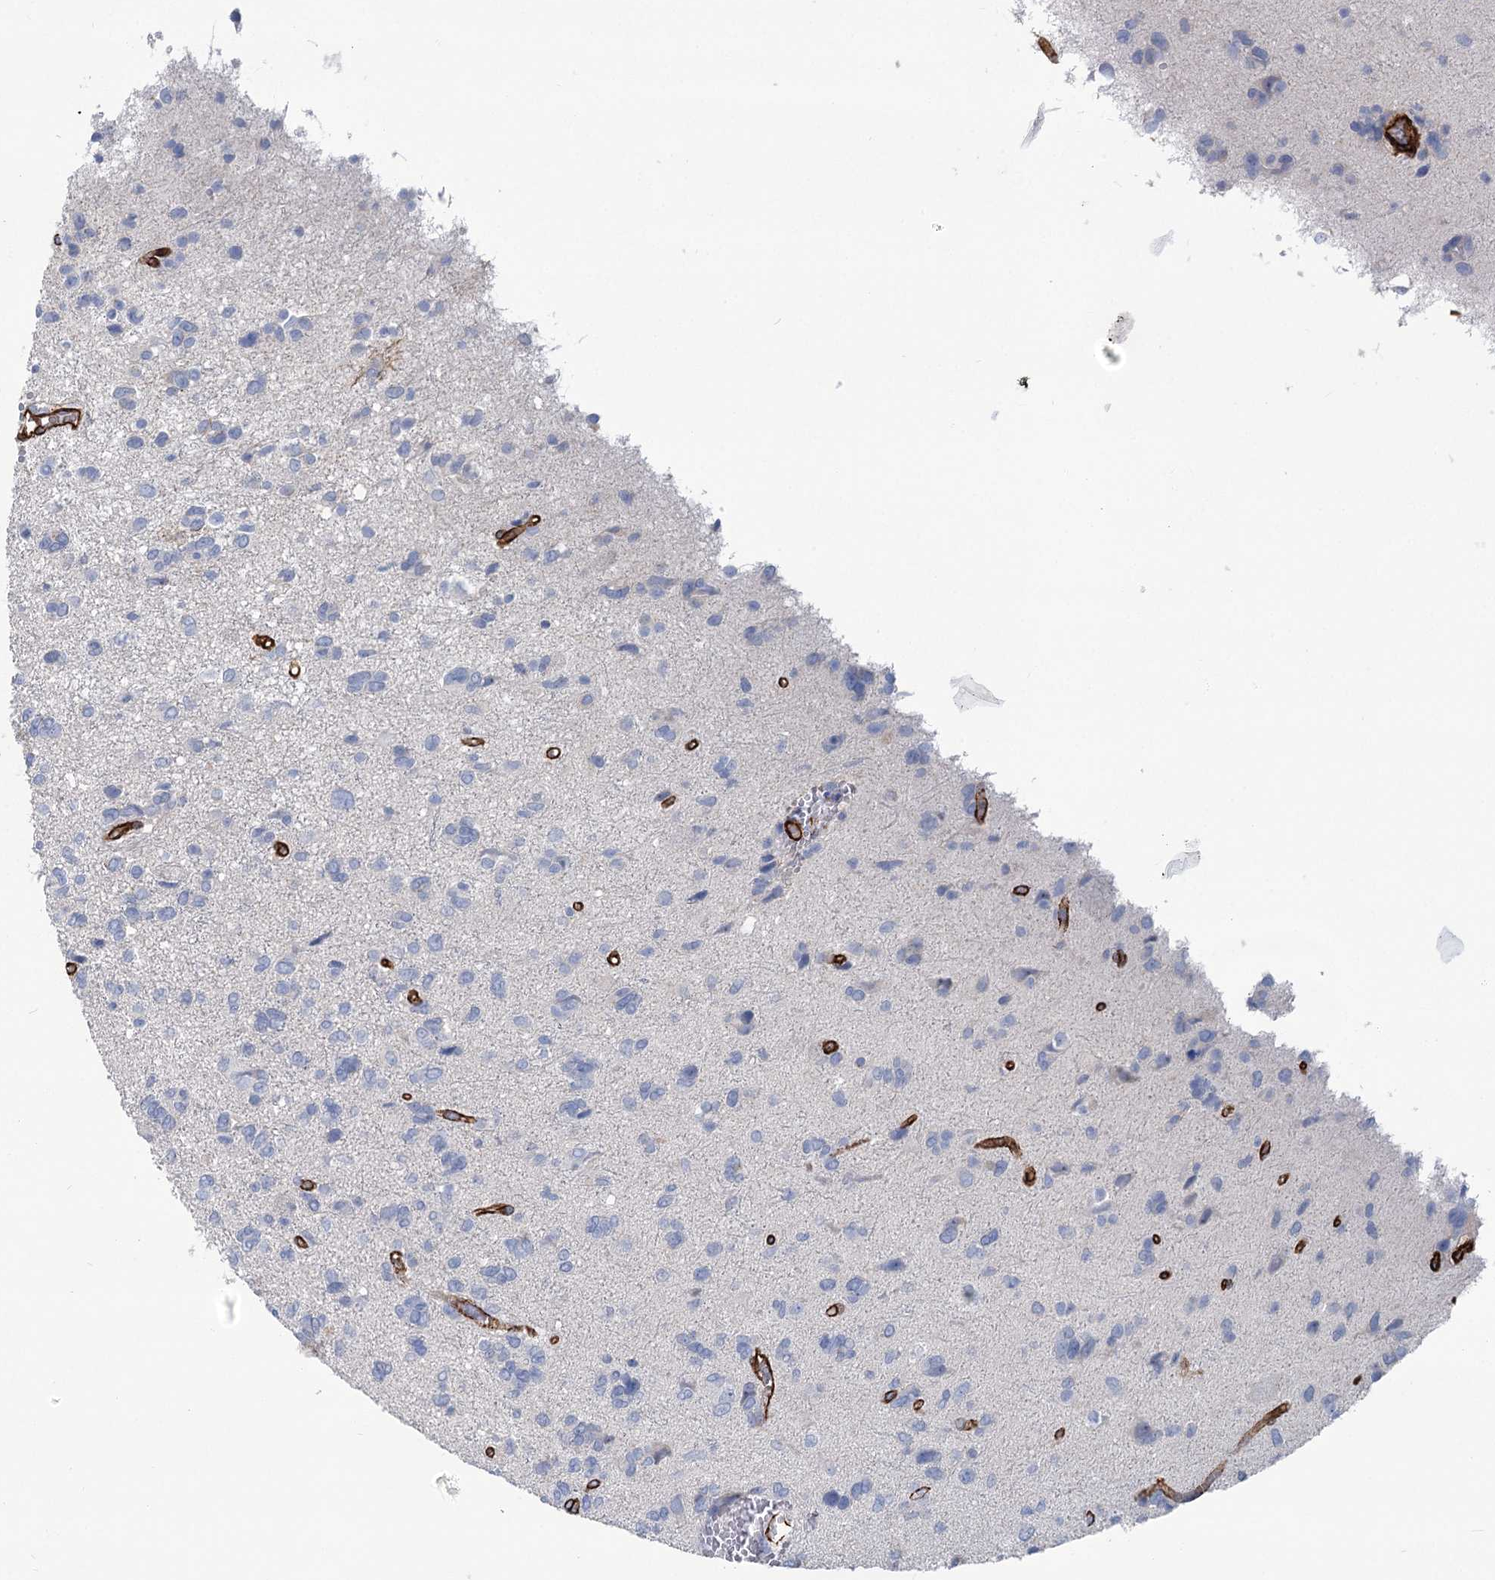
{"staining": {"intensity": "negative", "quantity": "none", "location": "none"}, "tissue": "glioma", "cell_type": "Tumor cells", "image_type": "cancer", "snomed": [{"axis": "morphology", "description": "Glioma, malignant, High grade"}, {"axis": "topography", "description": "Brain"}], "caption": "There is no significant staining in tumor cells of malignant glioma (high-grade).", "gene": "IQSEC1", "patient": {"sex": "female", "age": 59}}